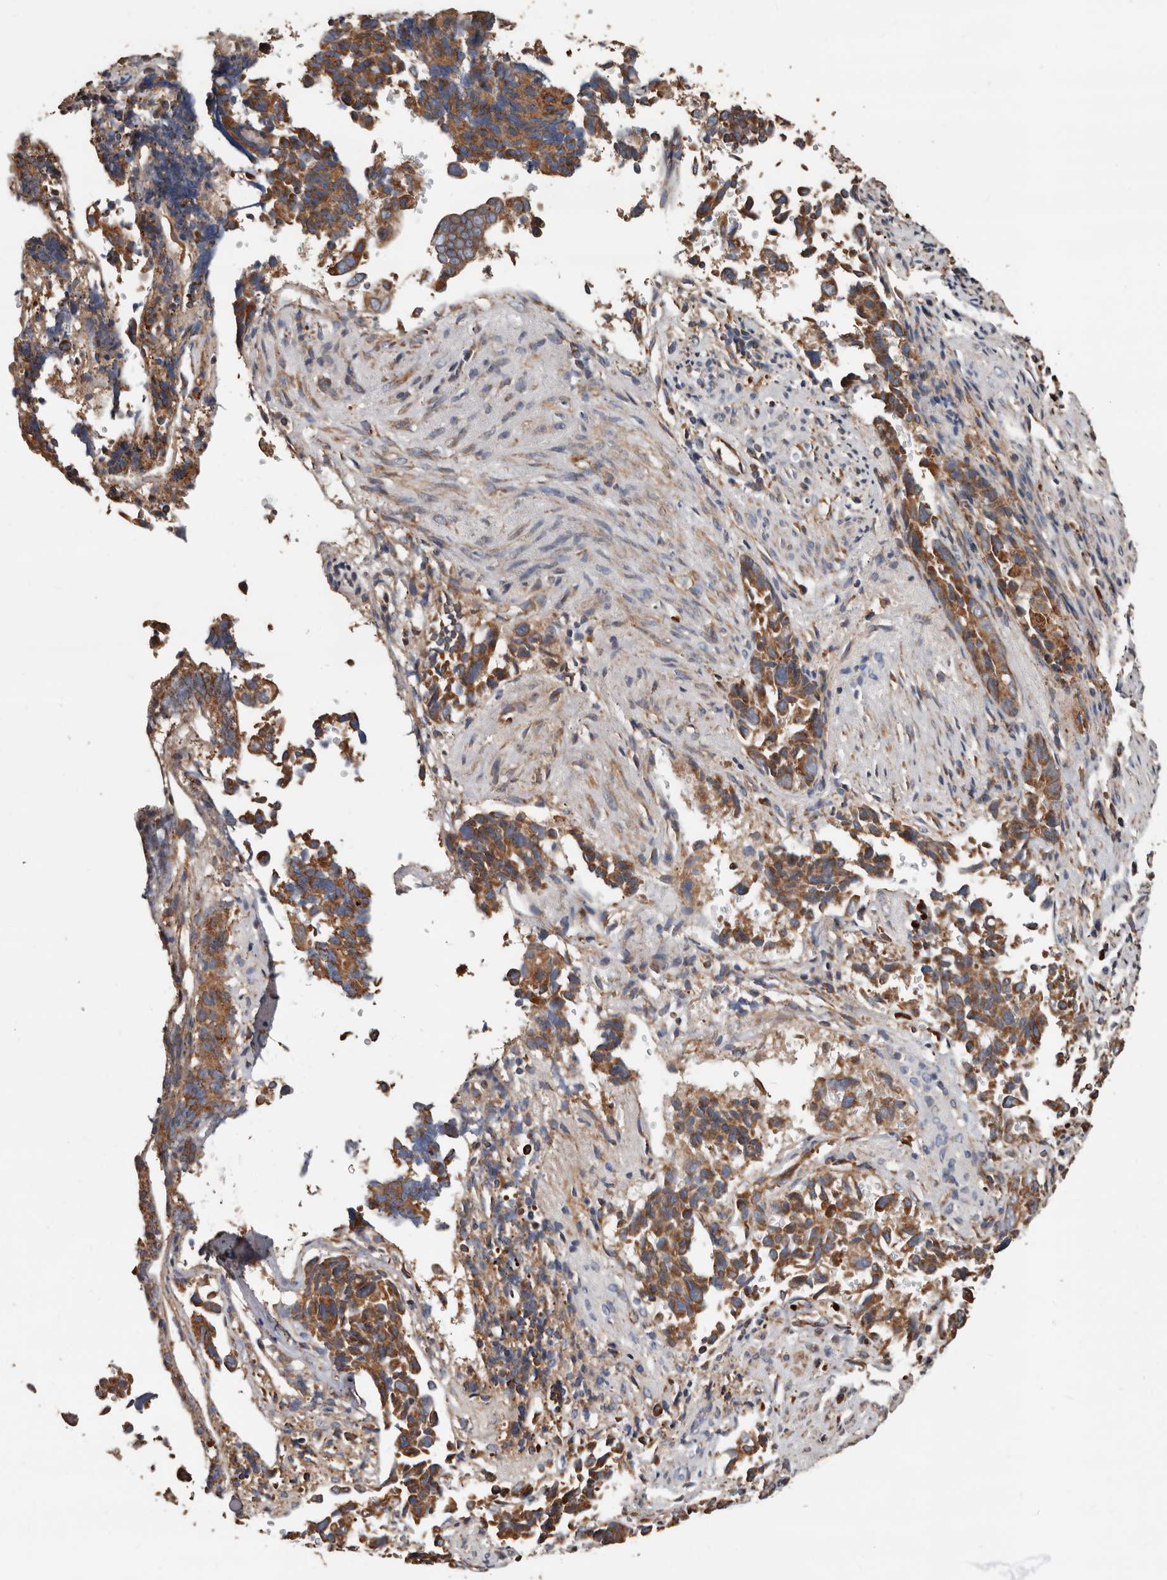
{"staining": {"intensity": "moderate", "quantity": ">75%", "location": "cytoplasmic/membranous"}, "tissue": "liver cancer", "cell_type": "Tumor cells", "image_type": "cancer", "snomed": [{"axis": "morphology", "description": "Cholangiocarcinoma"}, {"axis": "topography", "description": "Liver"}], "caption": "Brown immunohistochemical staining in liver cancer shows moderate cytoplasmic/membranous staining in about >75% of tumor cells. Immunohistochemistry stains the protein in brown and the nuclei are stained blue.", "gene": "OSGIN2", "patient": {"sex": "female", "age": 79}}